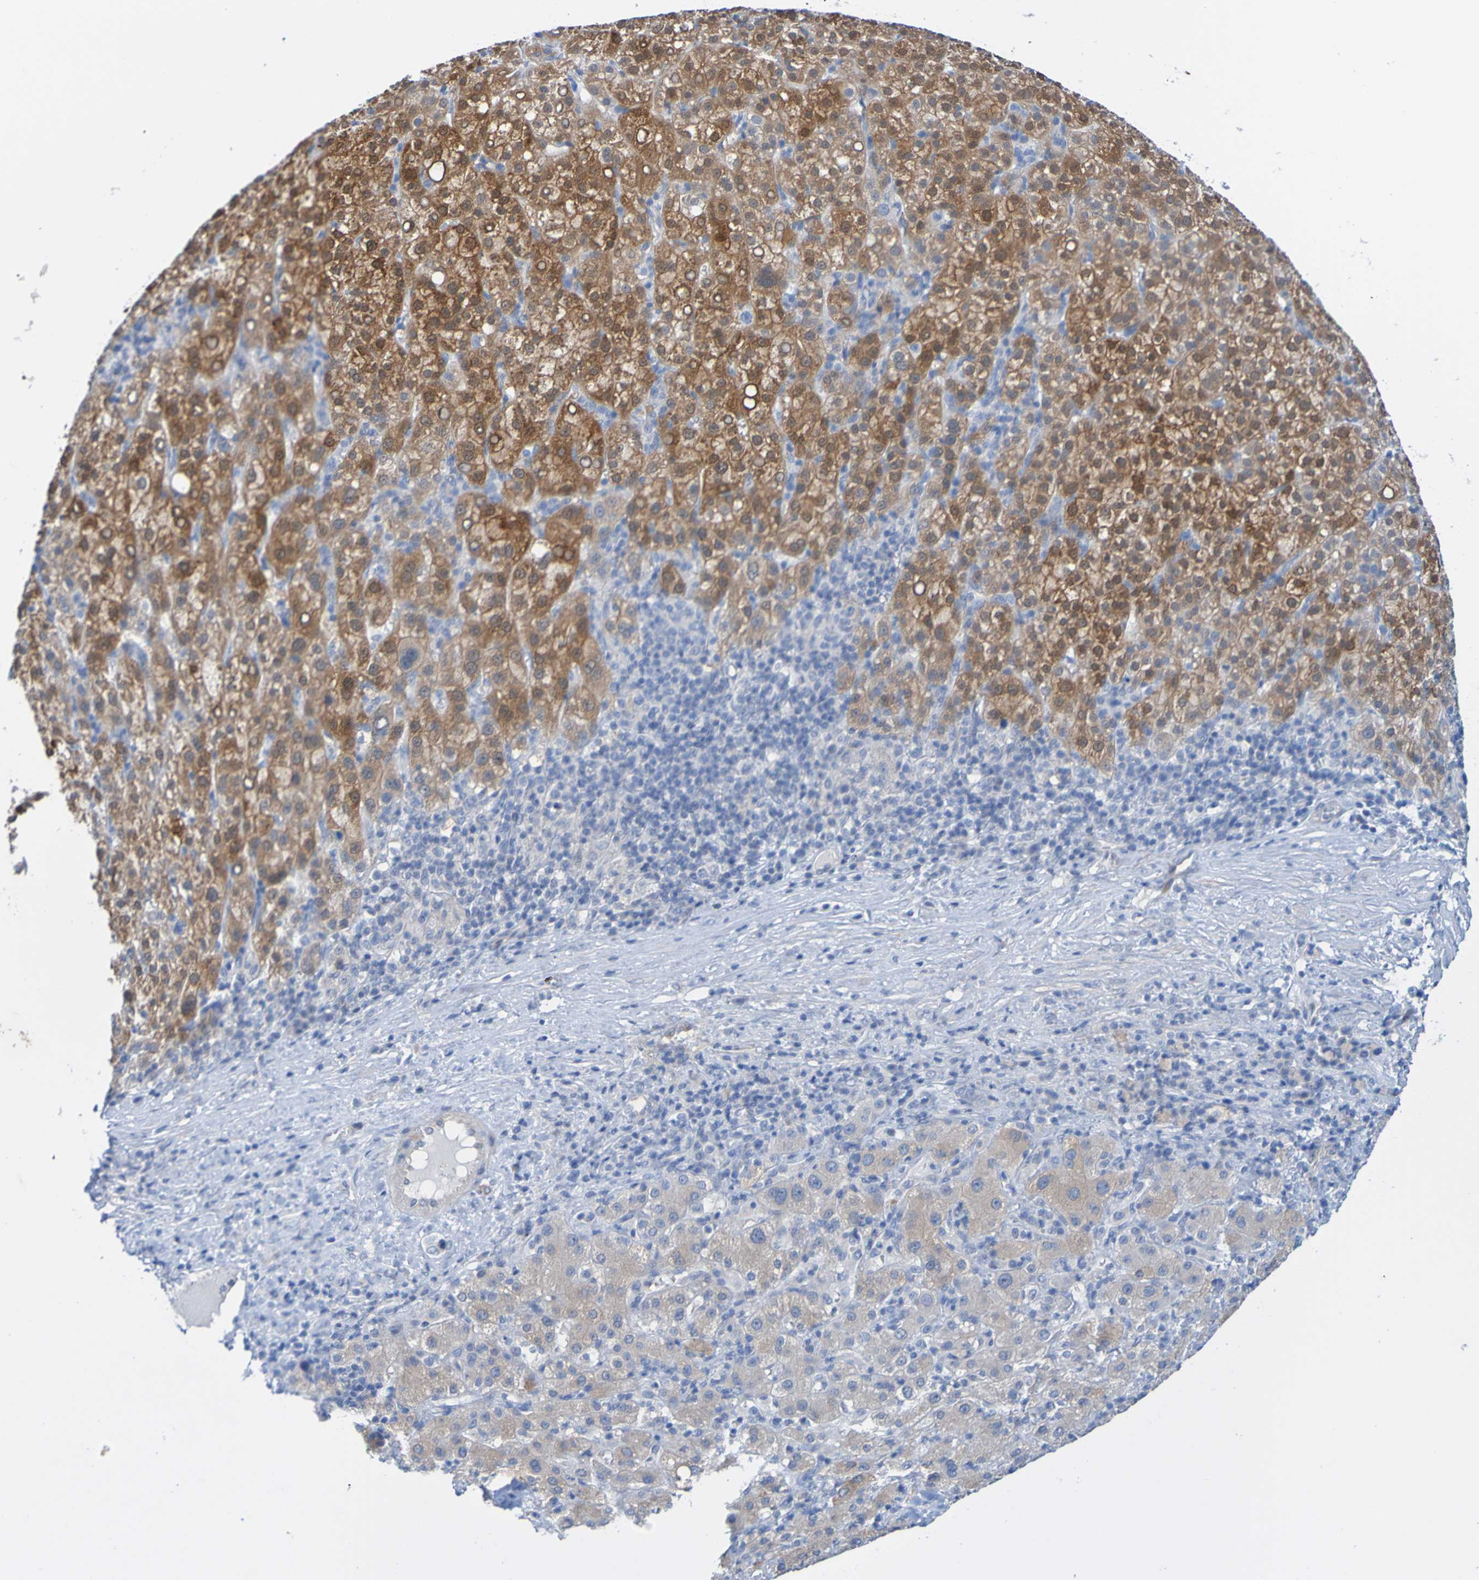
{"staining": {"intensity": "moderate", "quantity": ">75%", "location": "cytoplasmic/membranous"}, "tissue": "liver cancer", "cell_type": "Tumor cells", "image_type": "cancer", "snomed": [{"axis": "morphology", "description": "Carcinoma, Hepatocellular, NOS"}, {"axis": "topography", "description": "Liver"}], "caption": "Moderate cytoplasmic/membranous protein expression is appreciated in approximately >75% of tumor cells in liver hepatocellular carcinoma.", "gene": "ACMSD", "patient": {"sex": "female", "age": 58}}